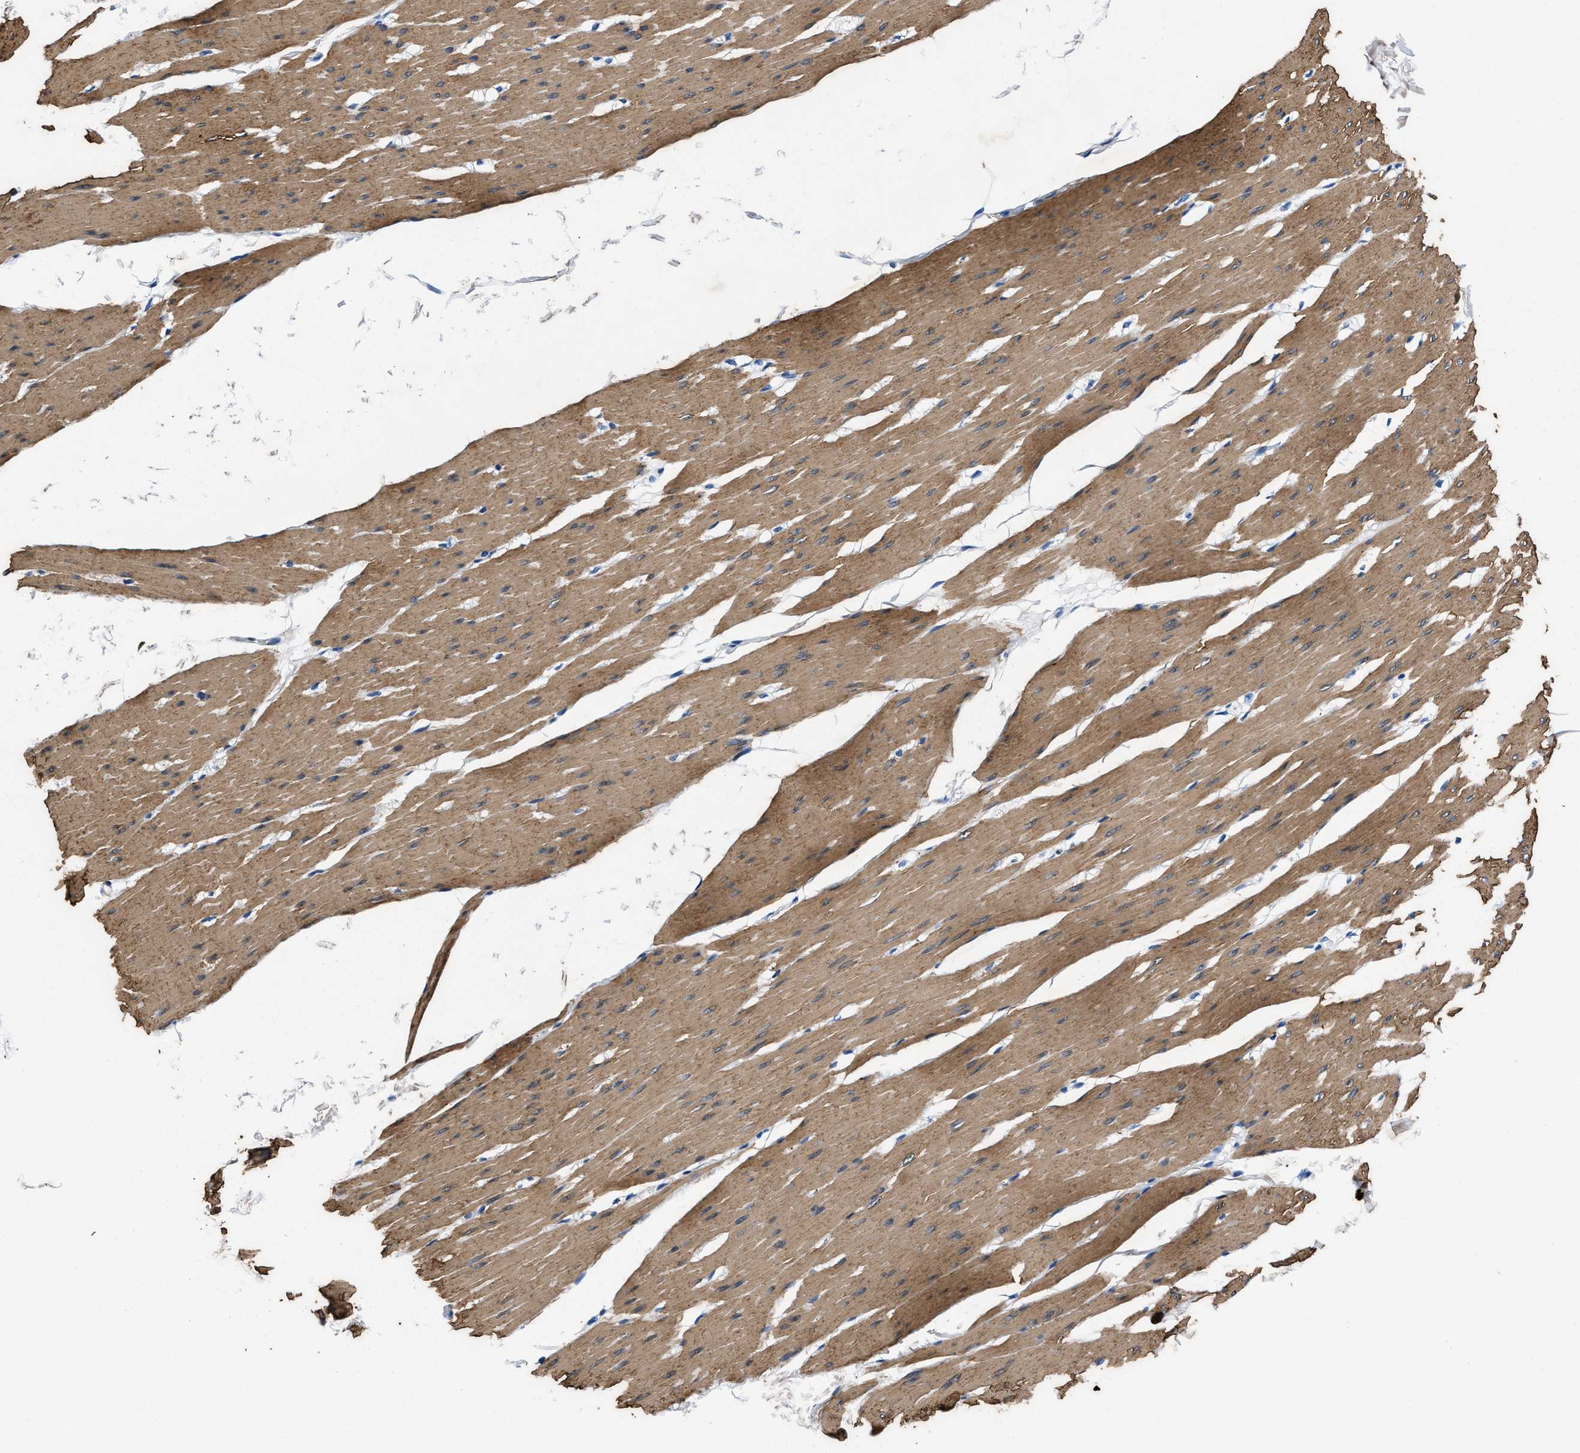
{"staining": {"intensity": "strong", "quantity": ">75%", "location": "cytoplasmic/membranous"}, "tissue": "smooth muscle", "cell_type": "Smooth muscle cells", "image_type": "normal", "snomed": [{"axis": "morphology", "description": "Normal tissue, NOS"}, {"axis": "topography", "description": "Smooth muscle"}, {"axis": "topography", "description": "Colon"}], "caption": "IHC micrograph of benign smooth muscle: smooth muscle stained using IHC displays high levels of strong protein expression localized specifically in the cytoplasmic/membranous of smooth muscle cells, appearing as a cytoplasmic/membranous brown color.", "gene": "TEX261", "patient": {"sex": "male", "age": 67}}